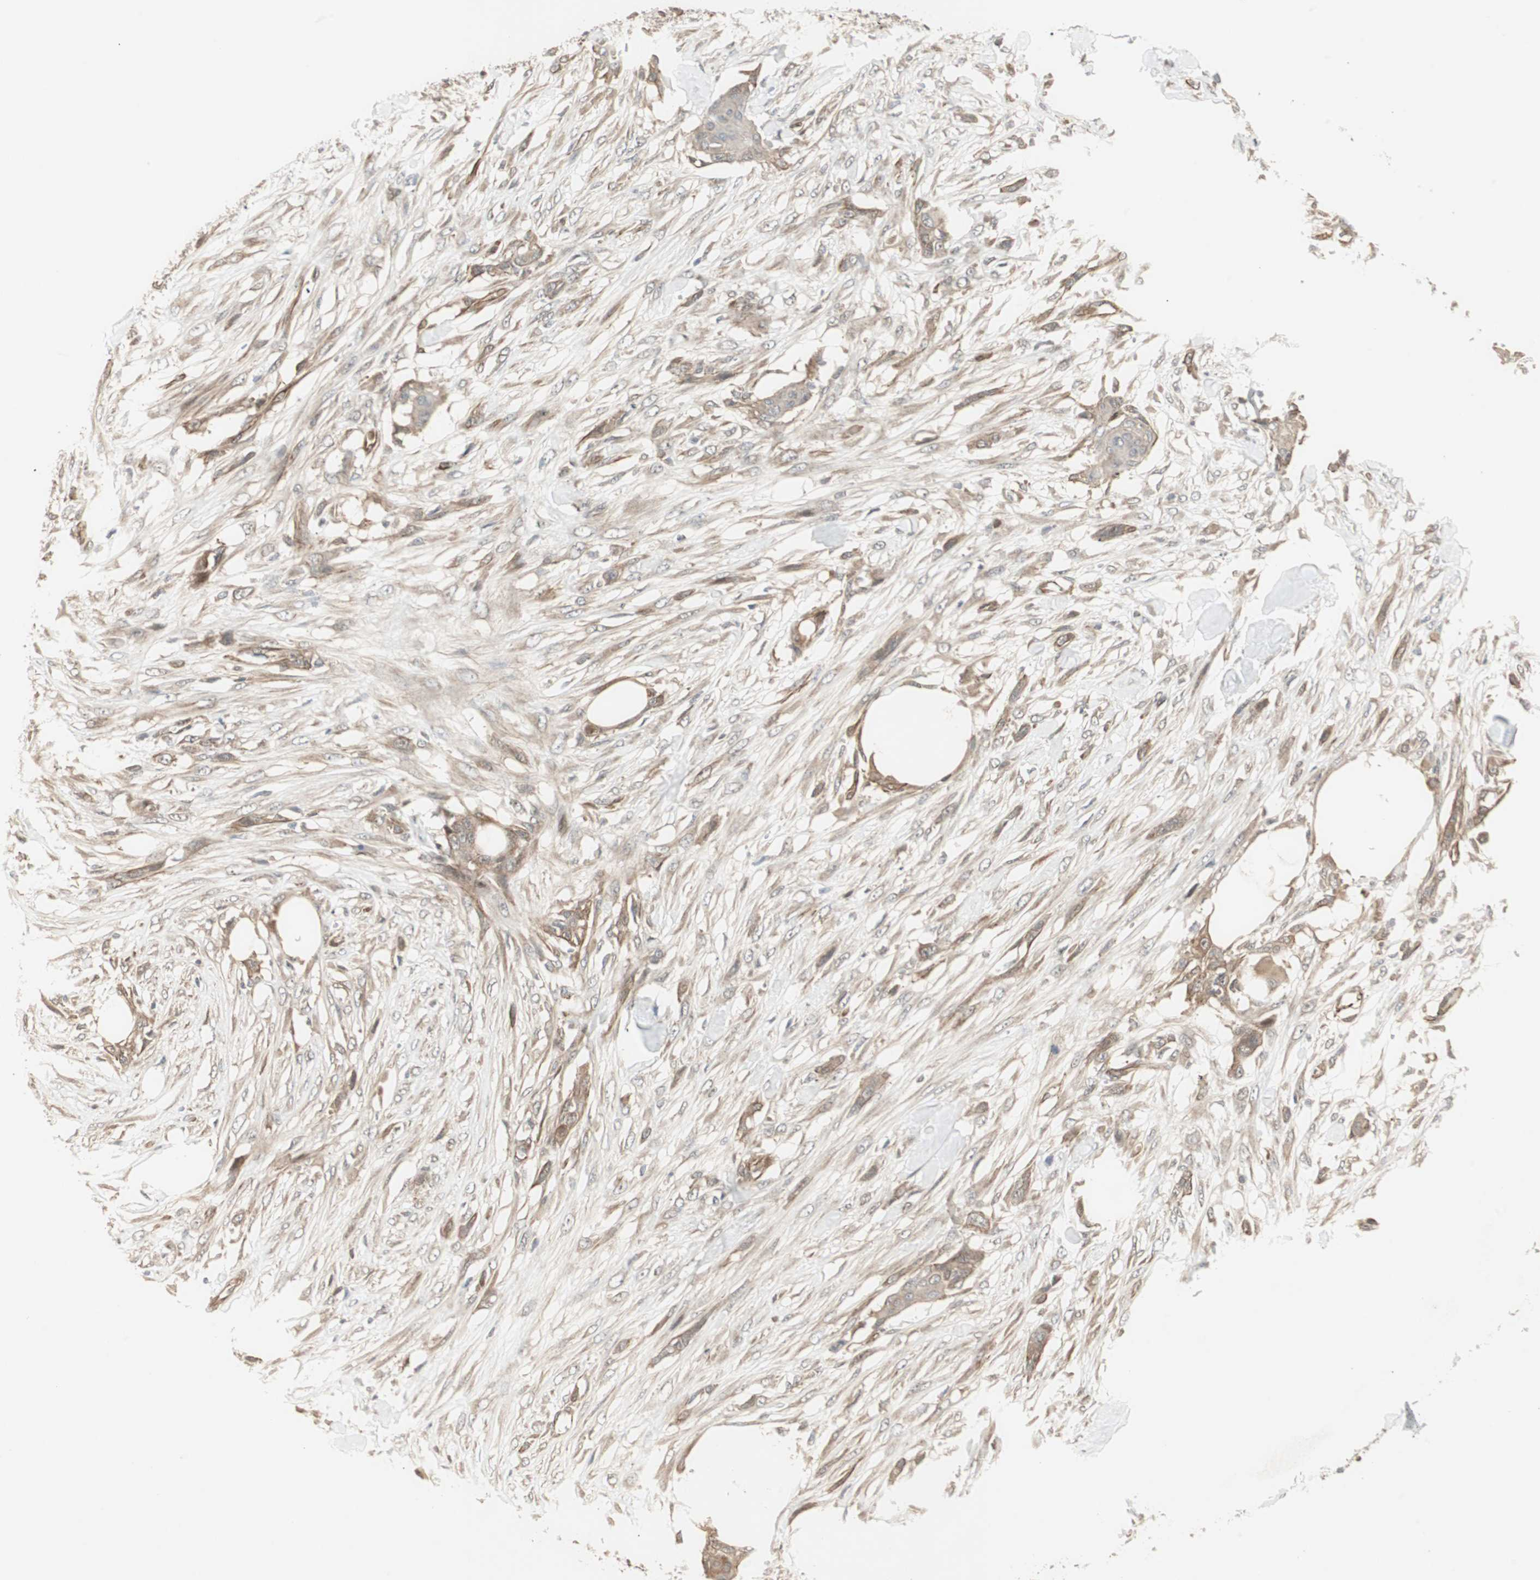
{"staining": {"intensity": "moderate", "quantity": ">75%", "location": "cytoplasmic/membranous"}, "tissue": "skin cancer", "cell_type": "Tumor cells", "image_type": "cancer", "snomed": [{"axis": "morphology", "description": "Squamous cell carcinoma, NOS"}, {"axis": "topography", "description": "Skin"}], "caption": "Protein expression analysis of human squamous cell carcinoma (skin) reveals moderate cytoplasmic/membranous expression in approximately >75% of tumor cells. (Brightfield microscopy of DAB IHC at high magnification).", "gene": "PFDN1", "patient": {"sex": "female", "age": 59}}